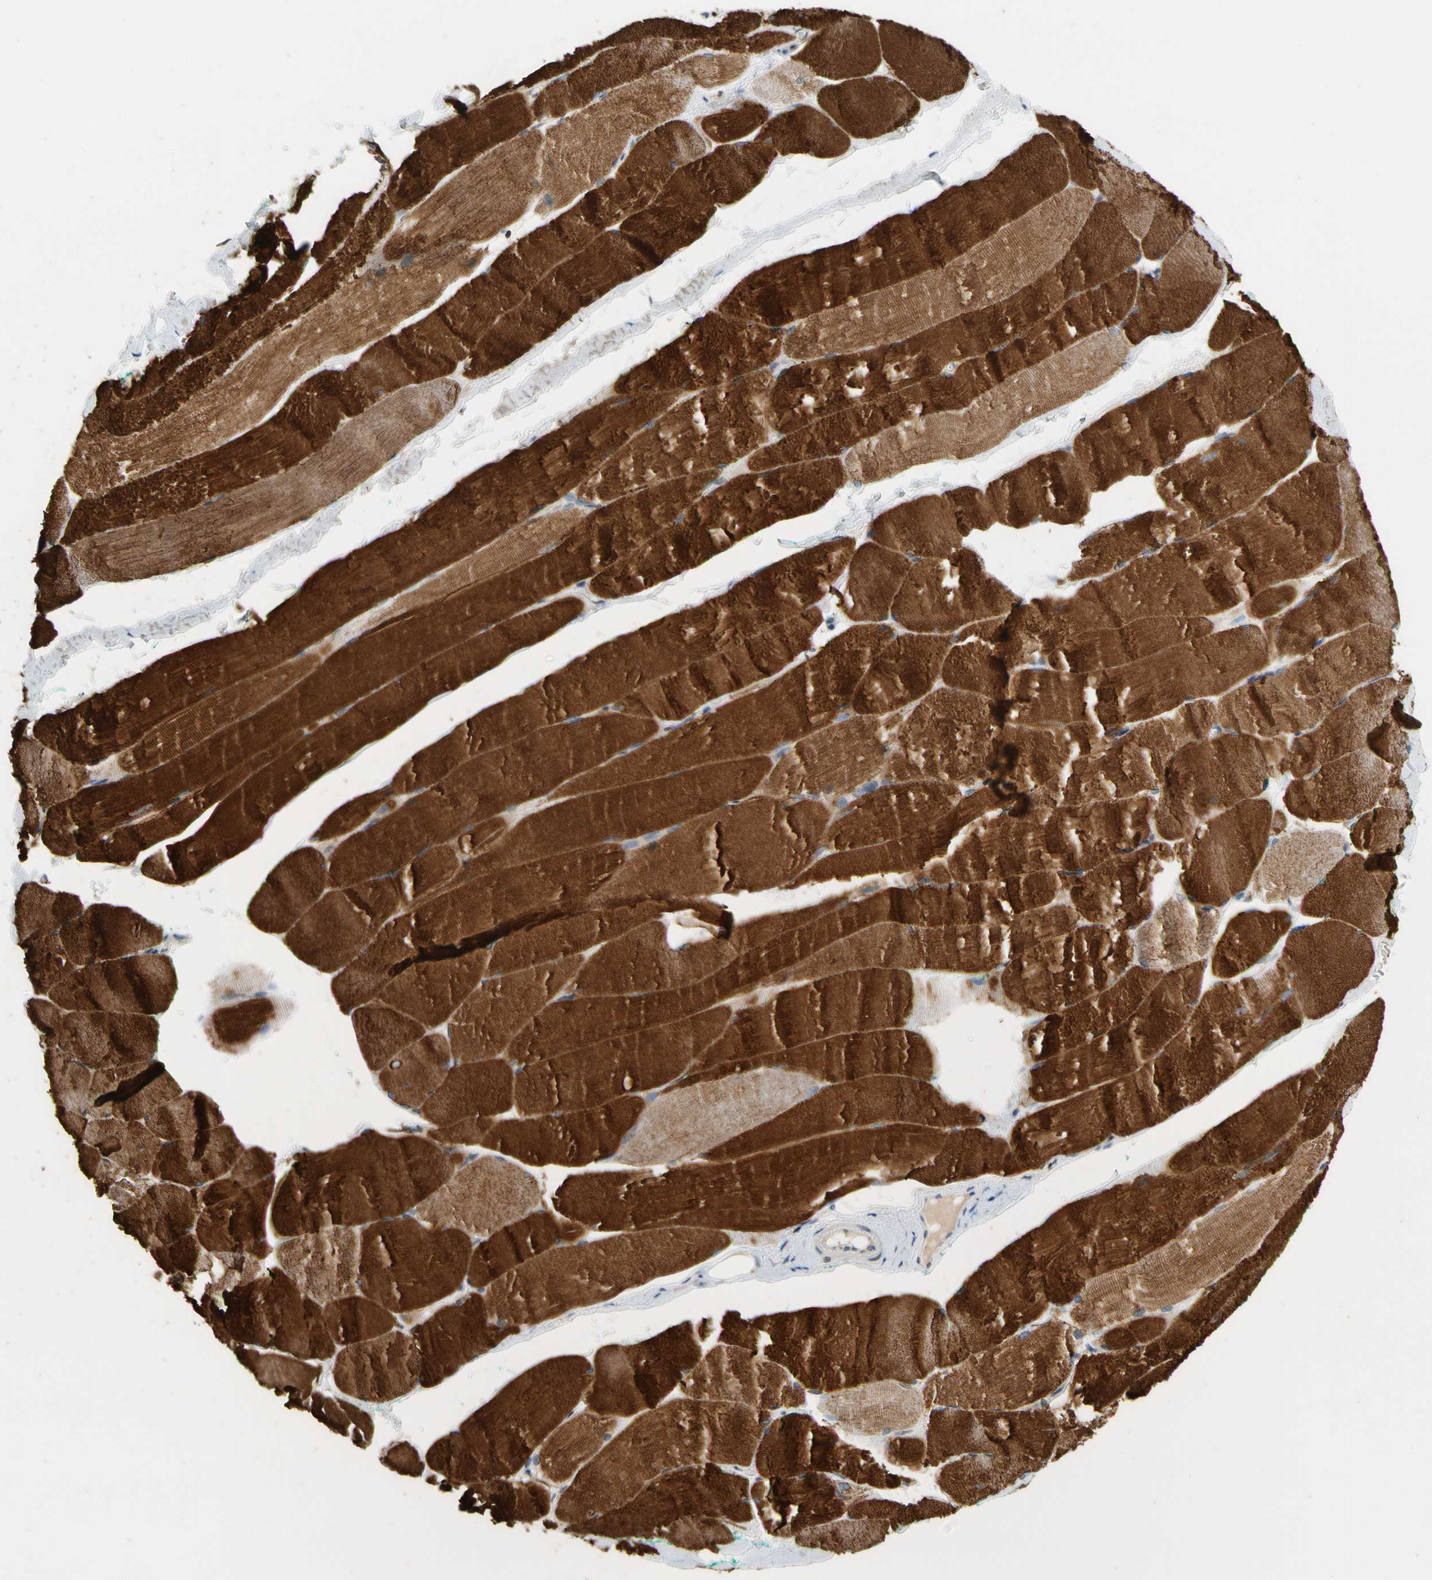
{"staining": {"intensity": "strong", "quantity": ">75%", "location": "cytoplasmic/membranous"}, "tissue": "skeletal muscle", "cell_type": "Myocytes", "image_type": "normal", "snomed": [{"axis": "morphology", "description": "Normal tissue, NOS"}, {"axis": "morphology", "description": "Squamous cell carcinoma, NOS"}, {"axis": "topography", "description": "Skeletal muscle"}], "caption": "Immunohistochemical staining of normal skeletal muscle exhibits >75% levels of strong cytoplasmic/membranous protein expression in approximately >75% of myocytes.", "gene": "SP140", "patient": {"sex": "male", "age": 51}}